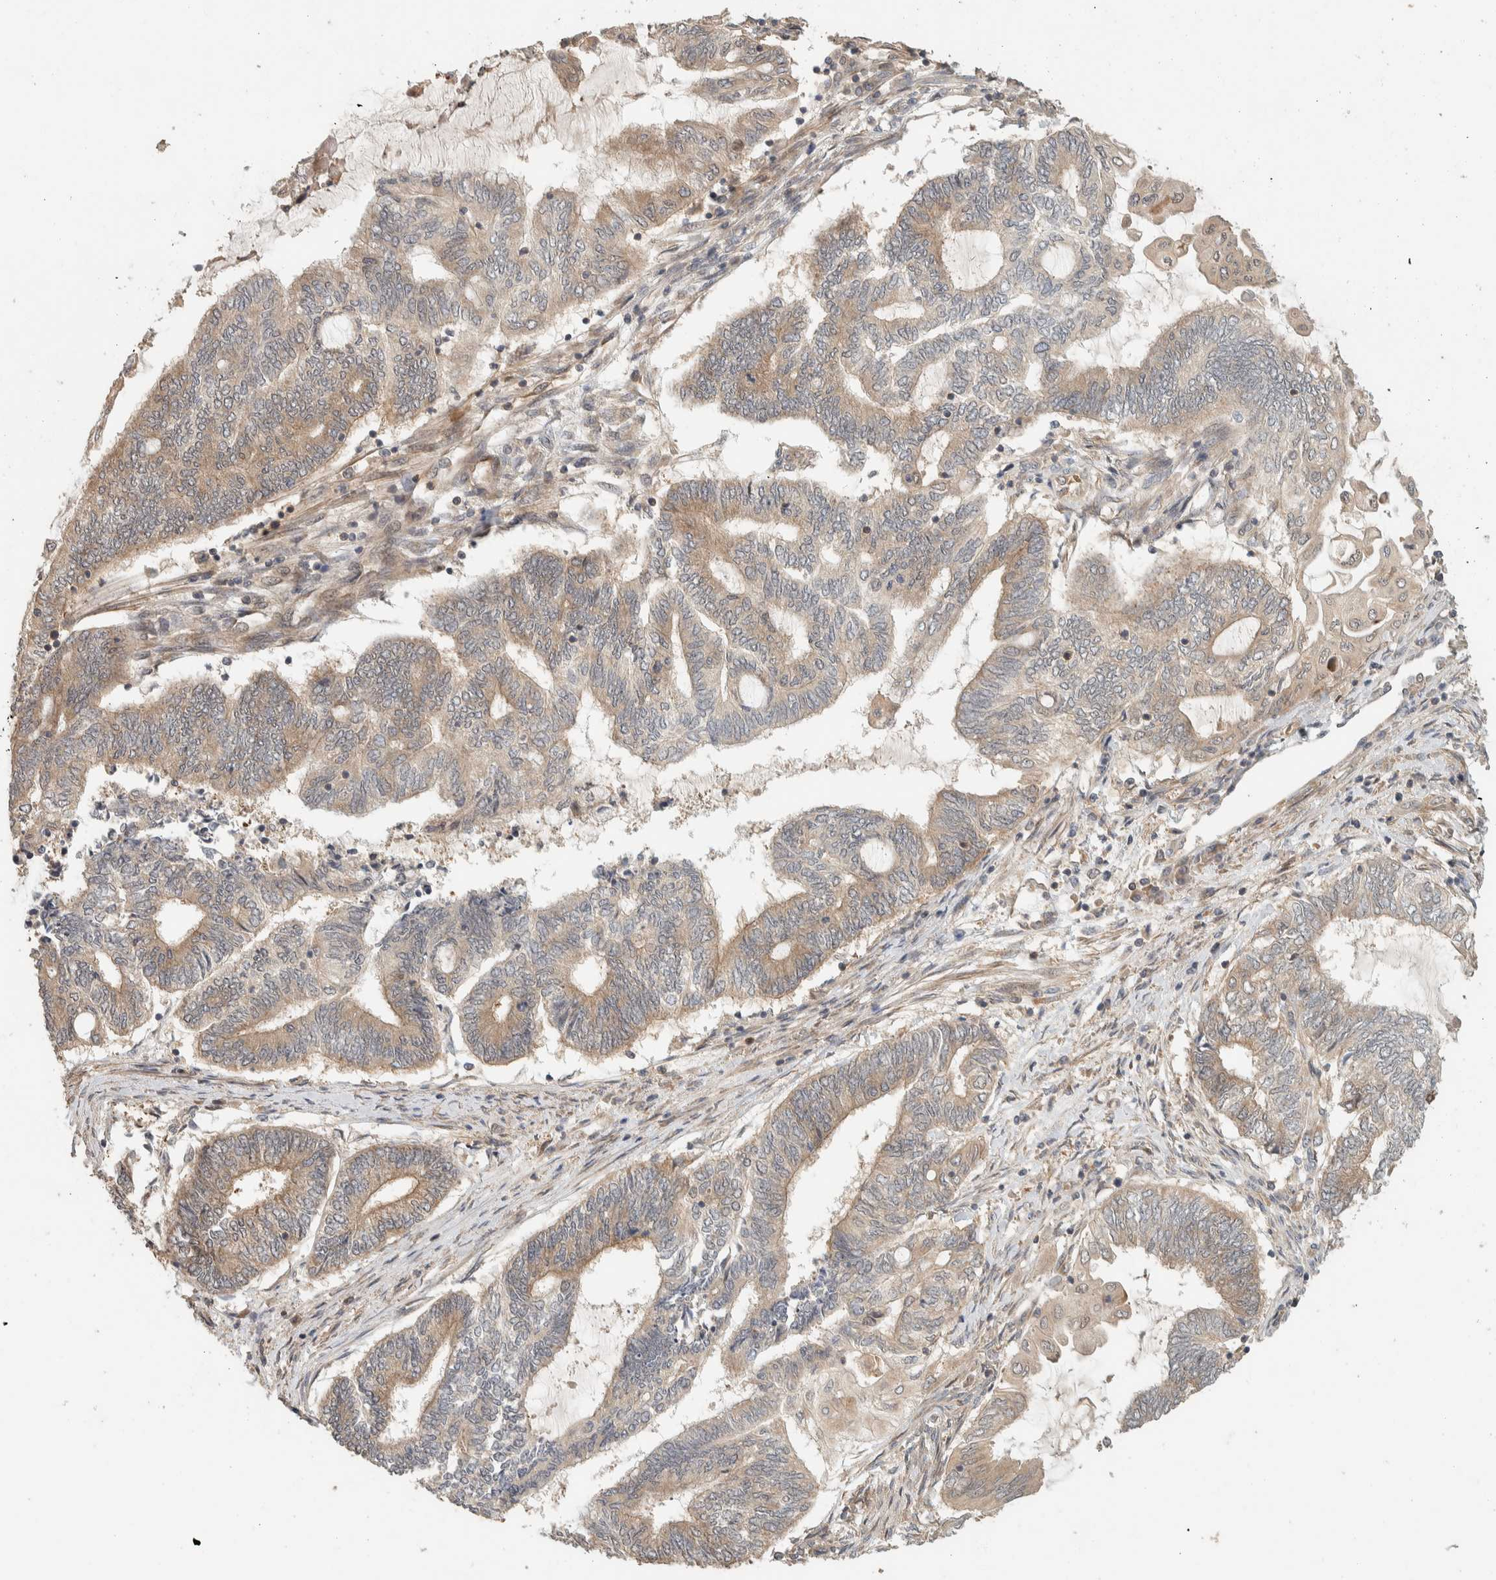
{"staining": {"intensity": "moderate", "quantity": "25%-75%", "location": "cytoplasmic/membranous"}, "tissue": "endometrial cancer", "cell_type": "Tumor cells", "image_type": "cancer", "snomed": [{"axis": "morphology", "description": "Adenocarcinoma, NOS"}, {"axis": "topography", "description": "Uterus"}, {"axis": "topography", "description": "Endometrium"}], "caption": "Immunohistochemistry (IHC) image of neoplastic tissue: human endometrial adenocarcinoma stained using immunohistochemistry exhibits medium levels of moderate protein expression localized specifically in the cytoplasmic/membranous of tumor cells, appearing as a cytoplasmic/membranous brown color.", "gene": "ADSS2", "patient": {"sex": "female", "age": 70}}